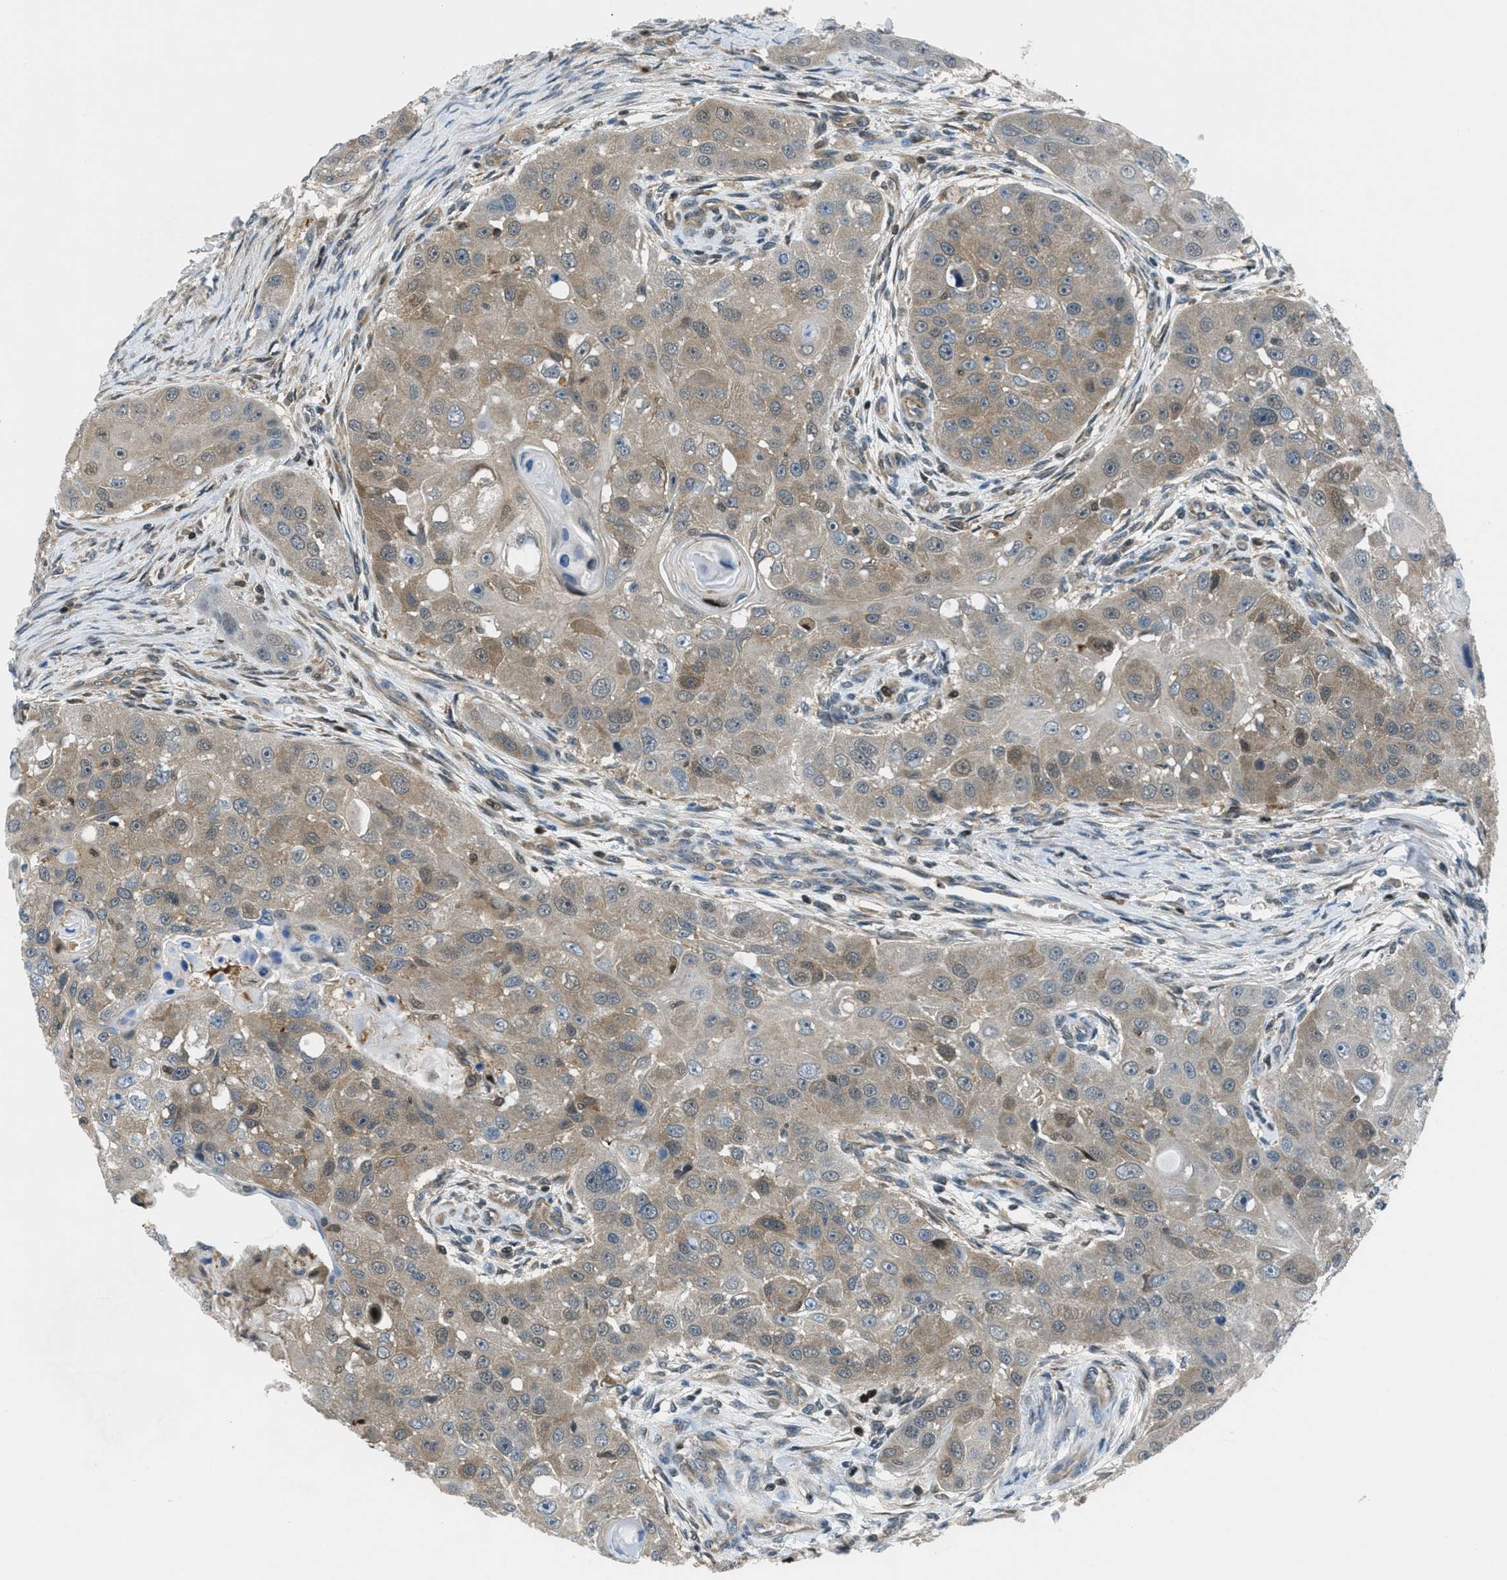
{"staining": {"intensity": "weak", "quantity": ">75%", "location": "cytoplasmic/membranous"}, "tissue": "head and neck cancer", "cell_type": "Tumor cells", "image_type": "cancer", "snomed": [{"axis": "morphology", "description": "Normal tissue, NOS"}, {"axis": "morphology", "description": "Squamous cell carcinoma, NOS"}, {"axis": "topography", "description": "Skeletal muscle"}, {"axis": "topography", "description": "Head-Neck"}], "caption": "Human squamous cell carcinoma (head and neck) stained for a protein (brown) demonstrates weak cytoplasmic/membranous positive positivity in approximately >75% of tumor cells.", "gene": "PIP5K1C", "patient": {"sex": "male", "age": 51}}